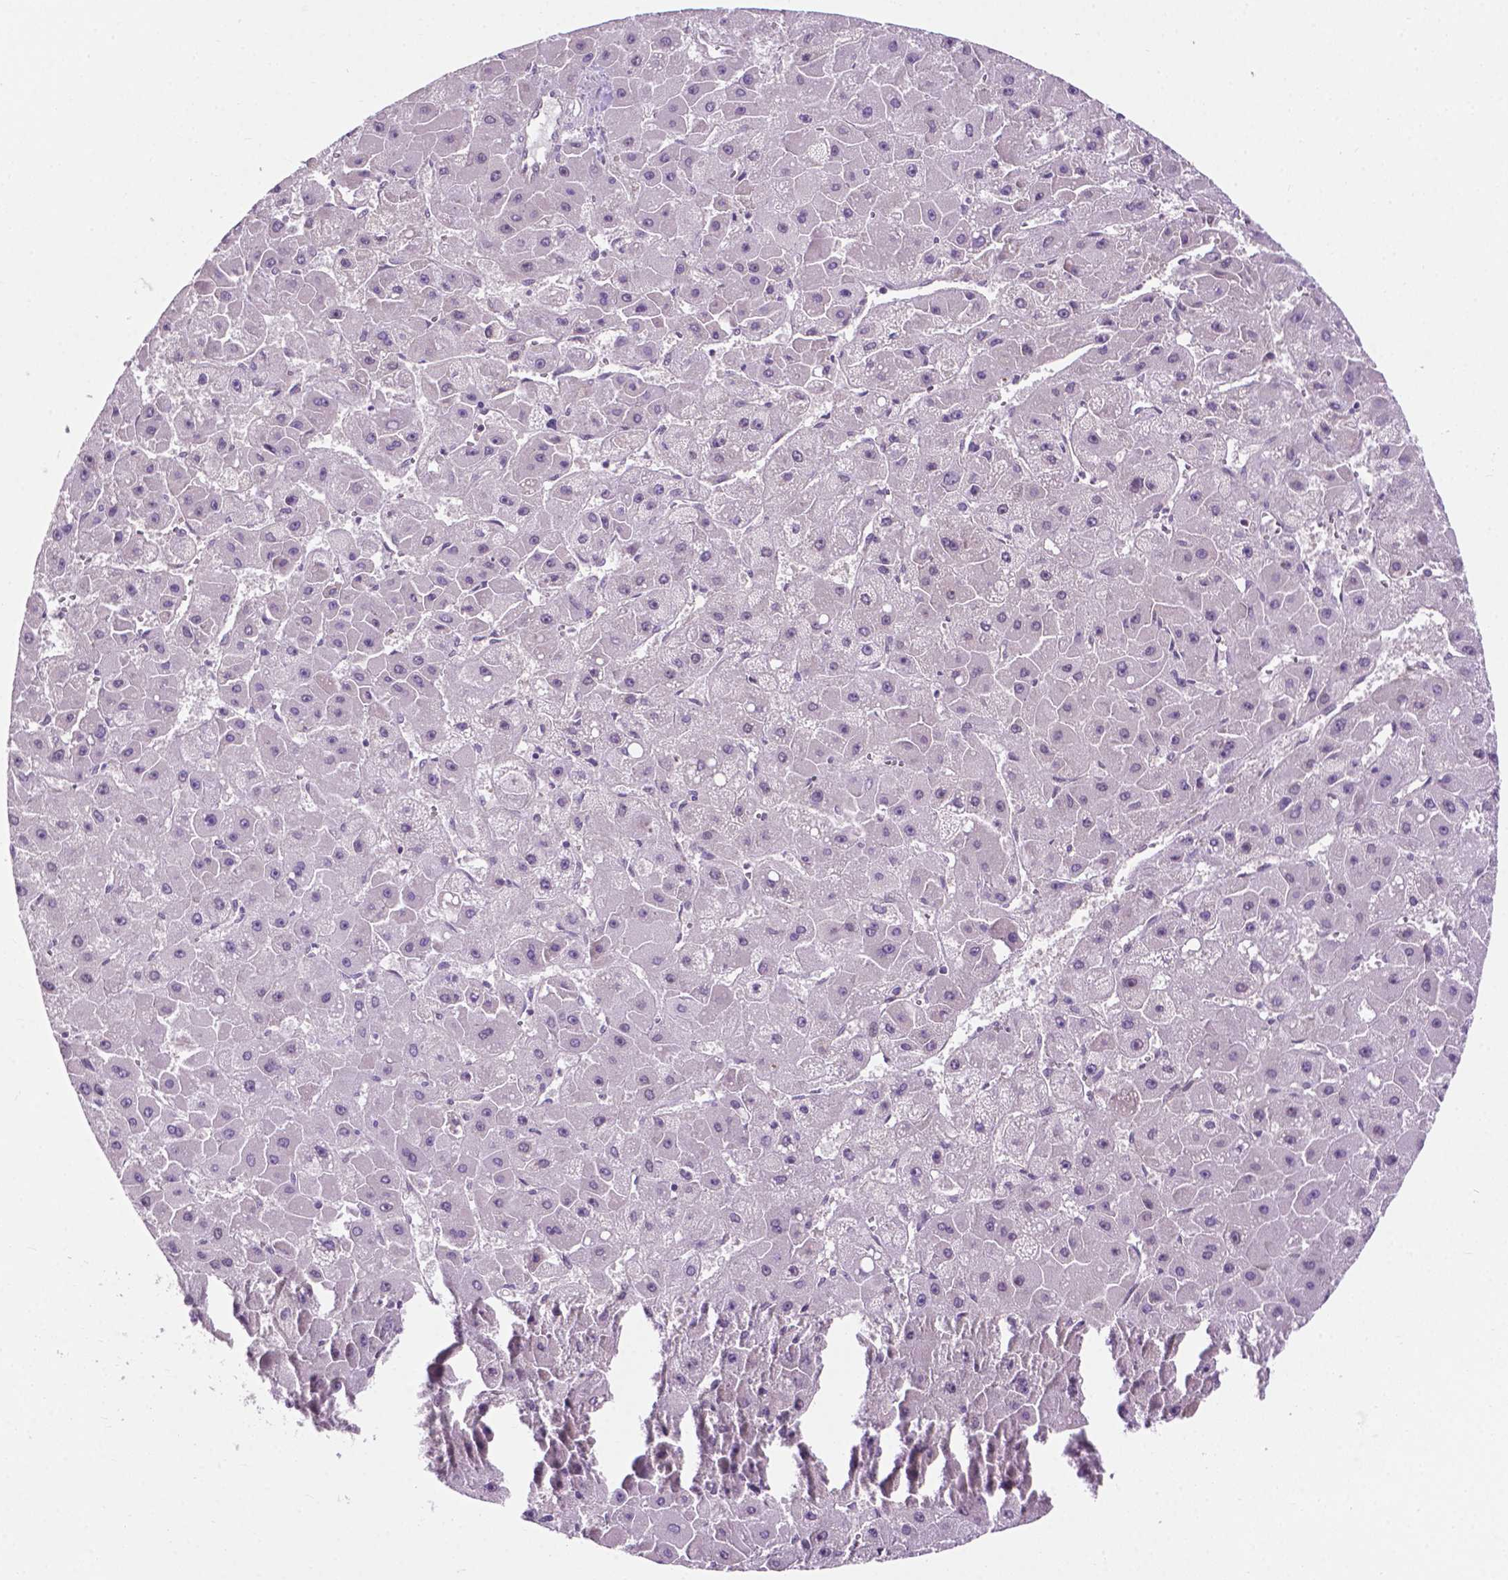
{"staining": {"intensity": "negative", "quantity": "none", "location": "none"}, "tissue": "liver cancer", "cell_type": "Tumor cells", "image_type": "cancer", "snomed": [{"axis": "morphology", "description": "Carcinoma, Hepatocellular, NOS"}, {"axis": "topography", "description": "Liver"}], "caption": "DAB immunohistochemical staining of human liver cancer reveals no significant expression in tumor cells.", "gene": "MZT1", "patient": {"sex": "female", "age": 25}}